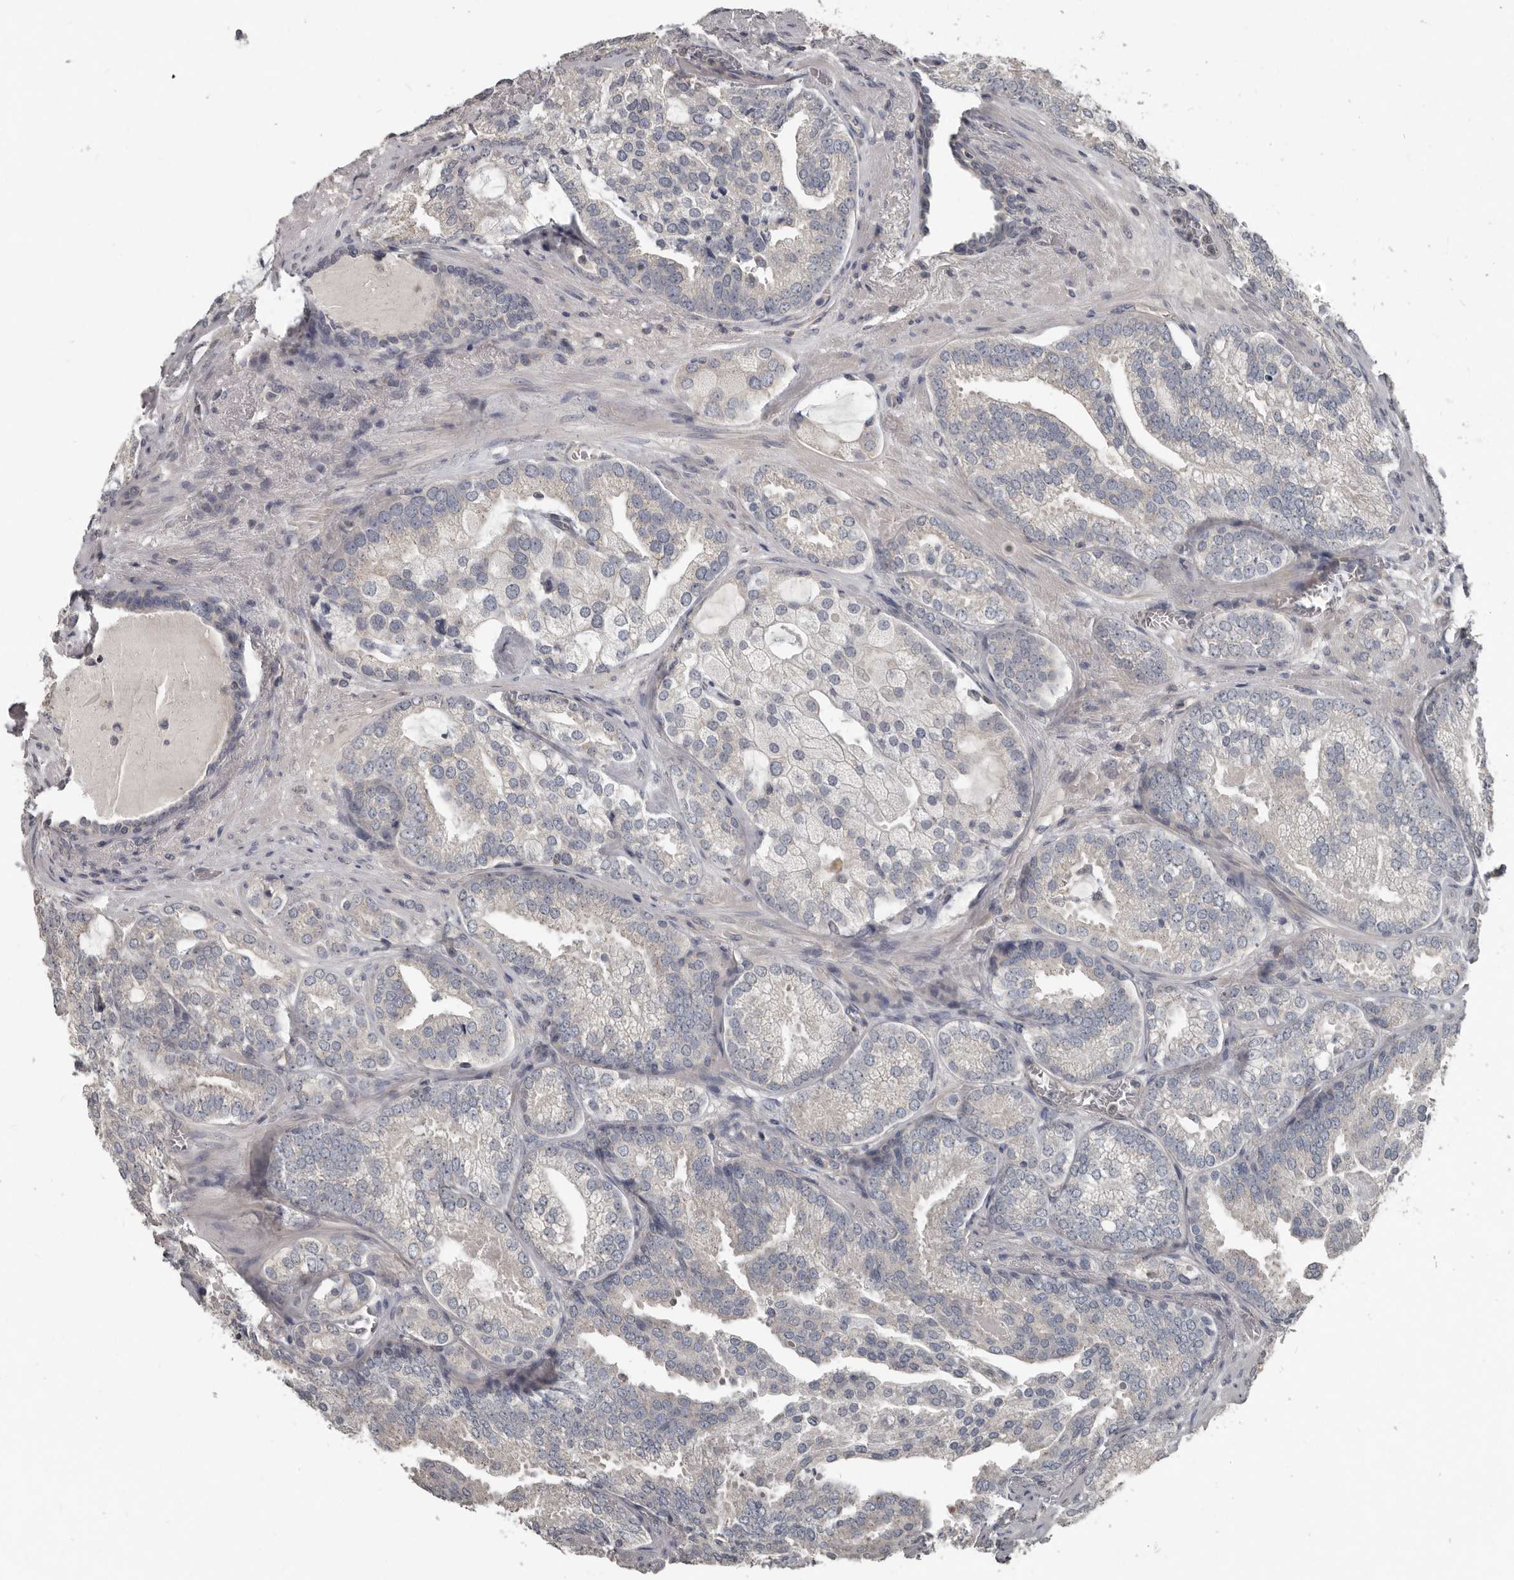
{"staining": {"intensity": "negative", "quantity": "none", "location": "none"}, "tissue": "prostate cancer", "cell_type": "Tumor cells", "image_type": "cancer", "snomed": [{"axis": "morphology", "description": "Normal morphology"}, {"axis": "morphology", "description": "Adenocarcinoma, Low grade"}, {"axis": "topography", "description": "Prostate"}], "caption": "Tumor cells show no significant expression in adenocarcinoma (low-grade) (prostate).", "gene": "CA6", "patient": {"sex": "male", "age": 72}}